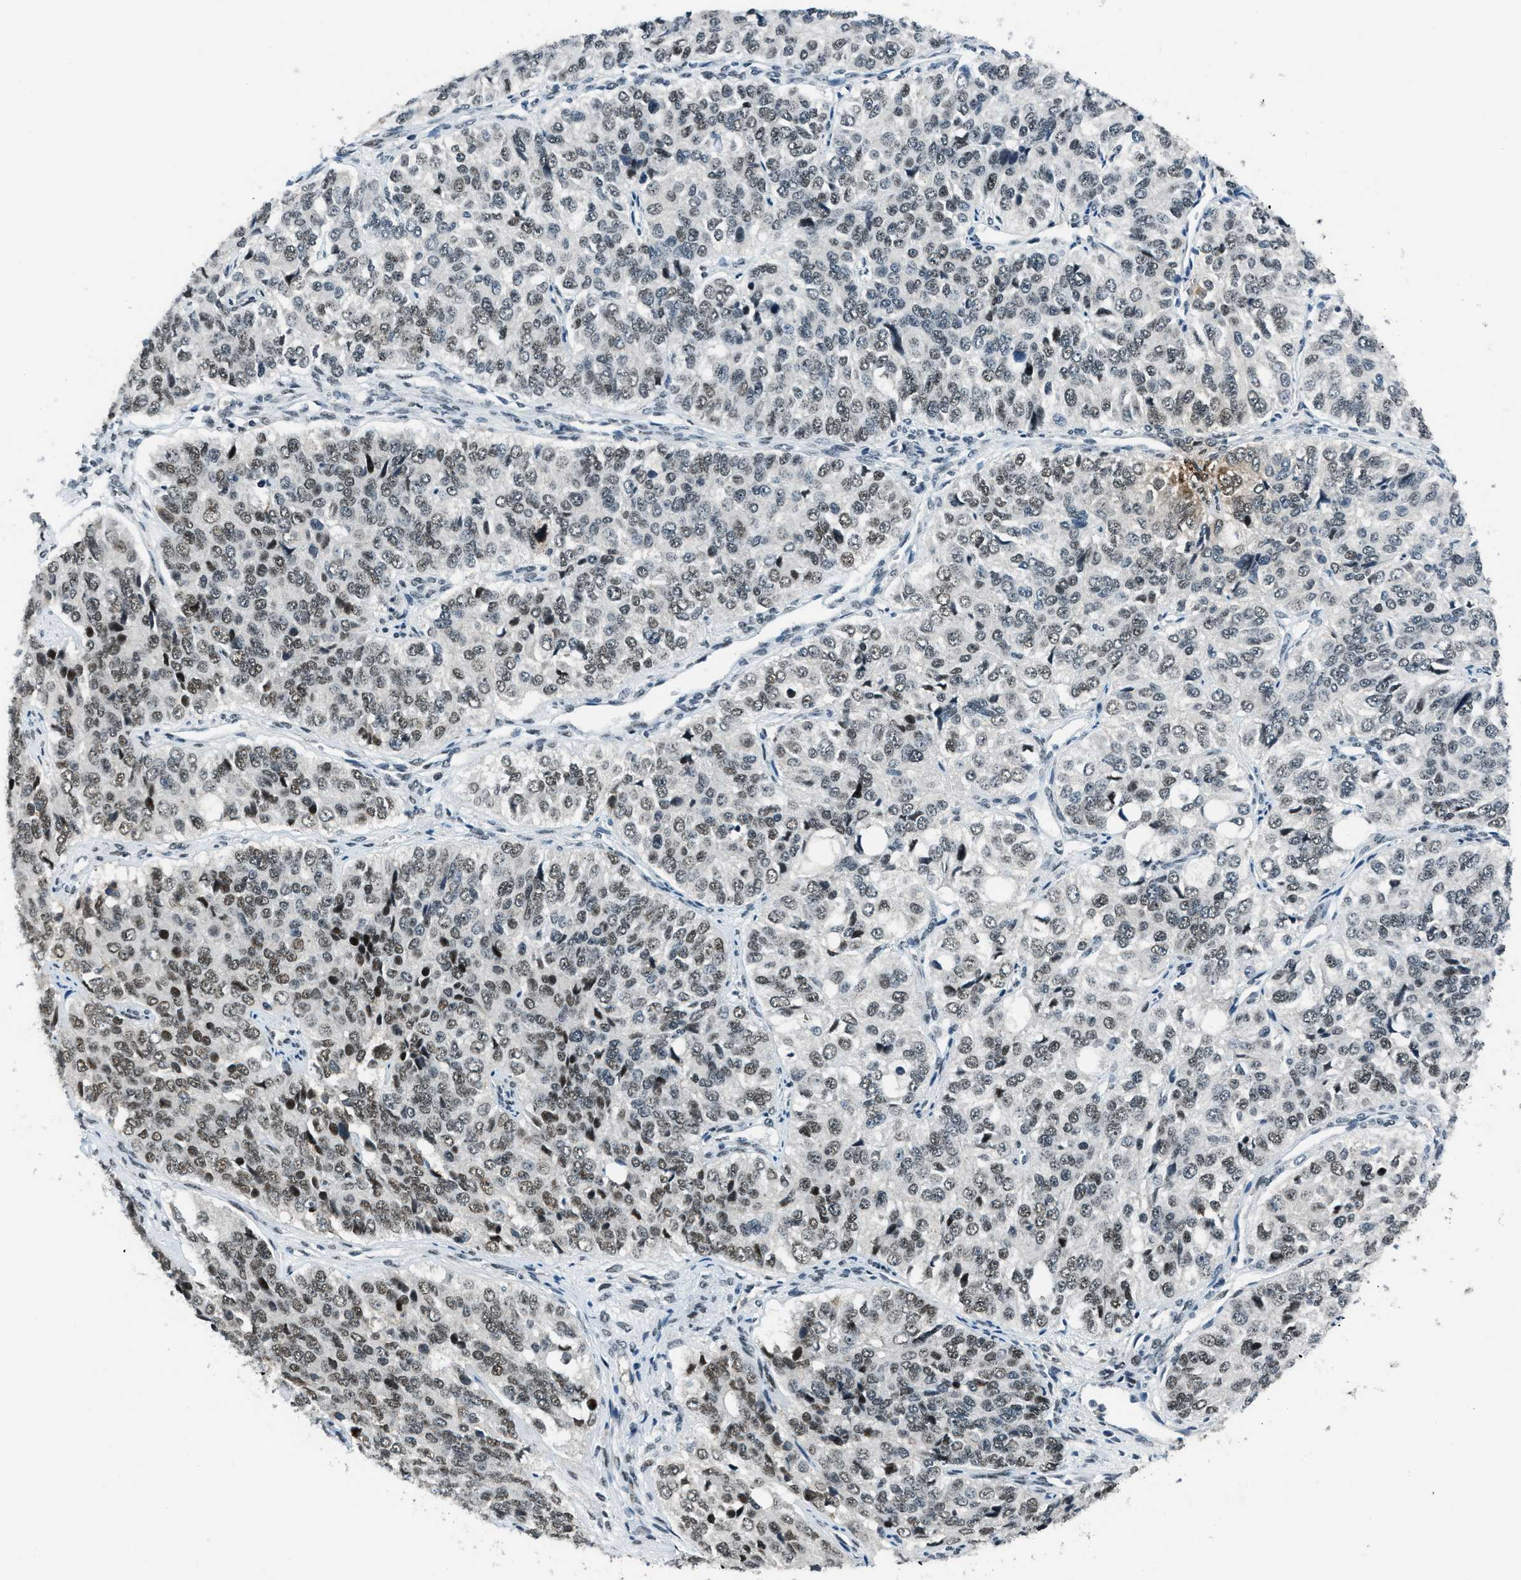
{"staining": {"intensity": "weak", "quantity": "25%-75%", "location": "nuclear"}, "tissue": "ovarian cancer", "cell_type": "Tumor cells", "image_type": "cancer", "snomed": [{"axis": "morphology", "description": "Carcinoma, endometroid"}, {"axis": "topography", "description": "Ovary"}], "caption": "Approximately 25%-75% of tumor cells in human ovarian cancer demonstrate weak nuclear protein expression as visualized by brown immunohistochemical staining.", "gene": "KLF6", "patient": {"sex": "female", "age": 51}}